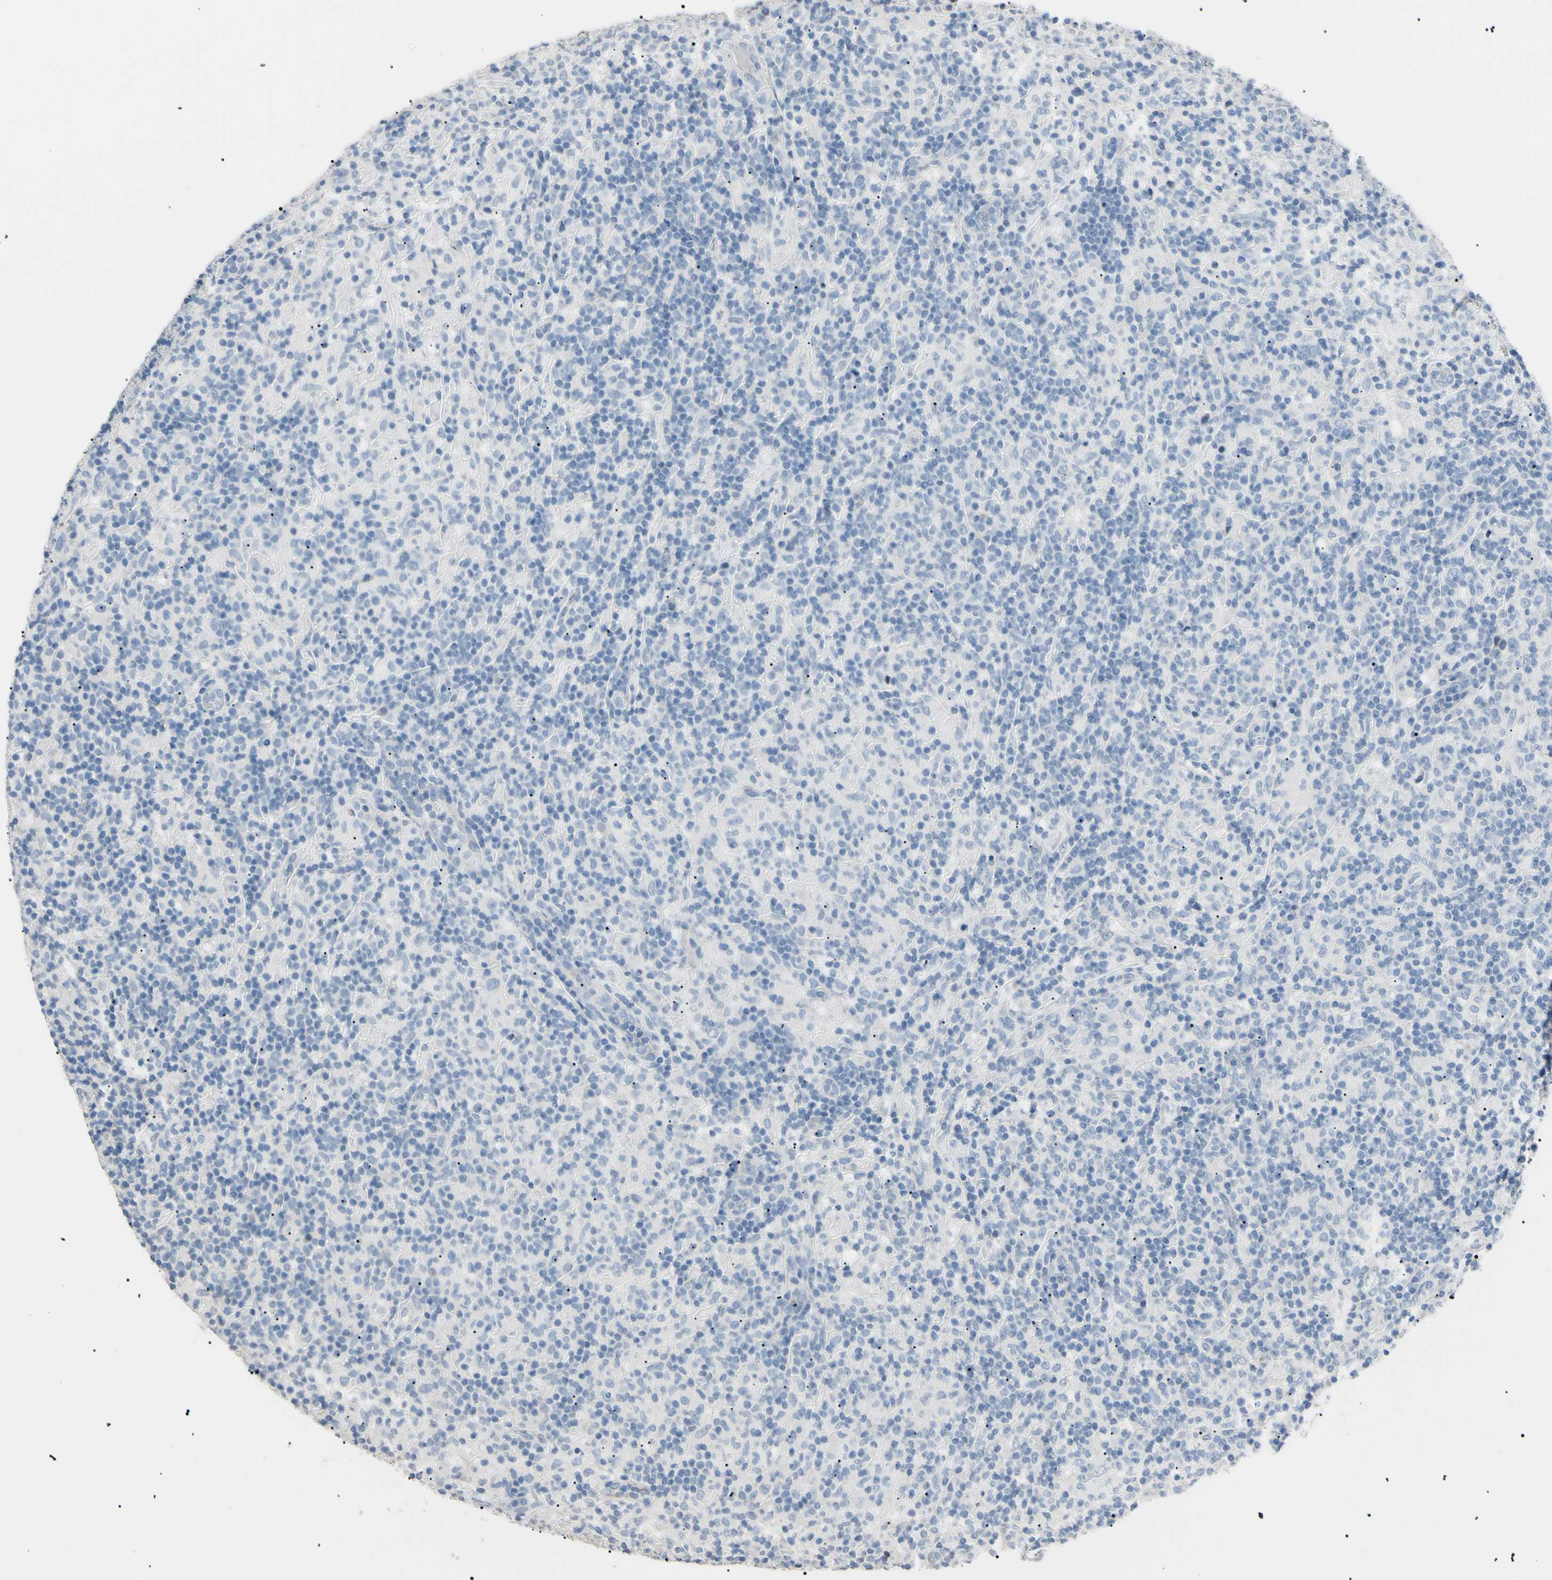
{"staining": {"intensity": "negative", "quantity": "none", "location": "none"}, "tissue": "lymphoma", "cell_type": "Tumor cells", "image_type": "cancer", "snomed": [{"axis": "morphology", "description": "Hodgkin's disease, NOS"}, {"axis": "topography", "description": "Lymph node"}], "caption": "Tumor cells show no significant protein staining in Hodgkin's disease.", "gene": "CGB3", "patient": {"sex": "male", "age": 70}}